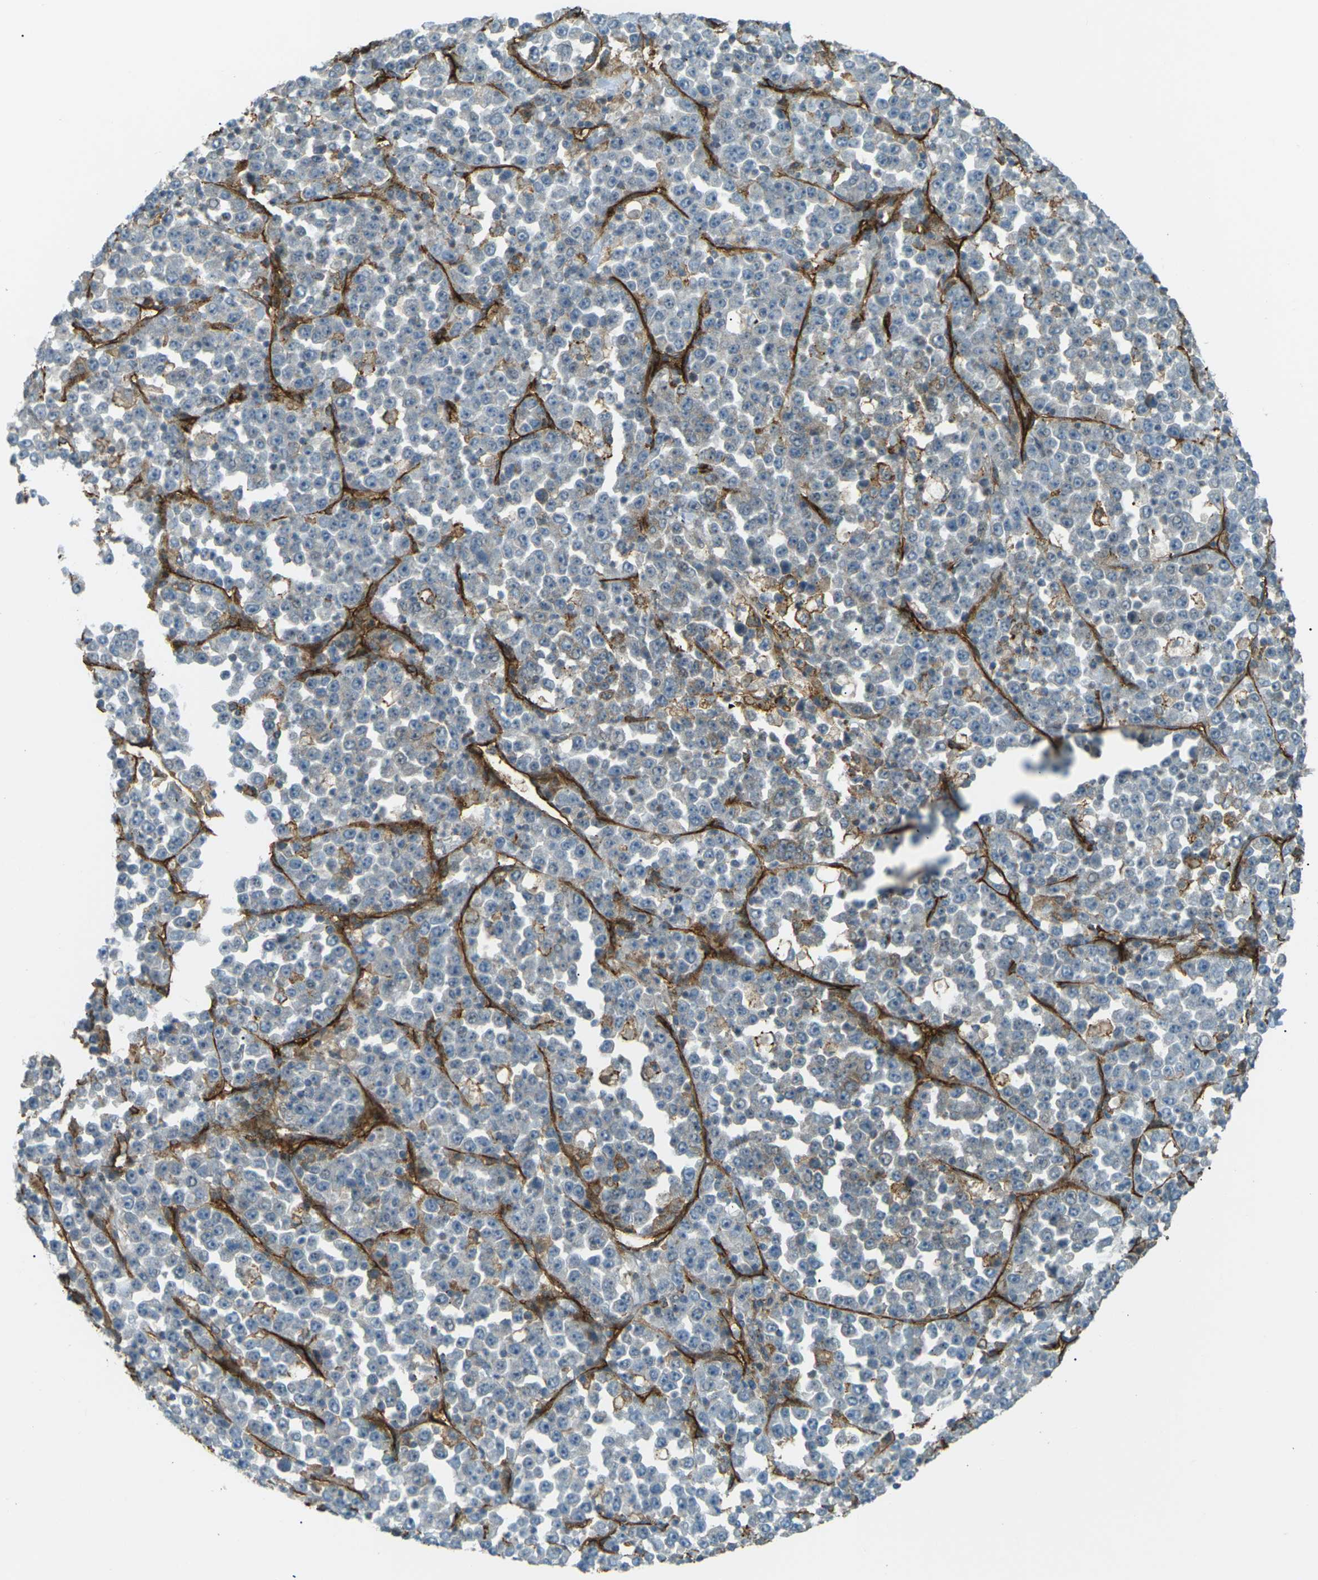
{"staining": {"intensity": "negative", "quantity": "none", "location": "none"}, "tissue": "stomach cancer", "cell_type": "Tumor cells", "image_type": "cancer", "snomed": [{"axis": "morphology", "description": "Normal tissue, NOS"}, {"axis": "morphology", "description": "Adenocarcinoma, NOS"}, {"axis": "topography", "description": "Stomach, upper"}, {"axis": "topography", "description": "Stomach"}], "caption": "Stomach cancer (adenocarcinoma) stained for a protein using immunohistochemistry displays no expression tumor cells.", "gene": "S1PR1", "patient": {"sex": "male", "age": 59}}